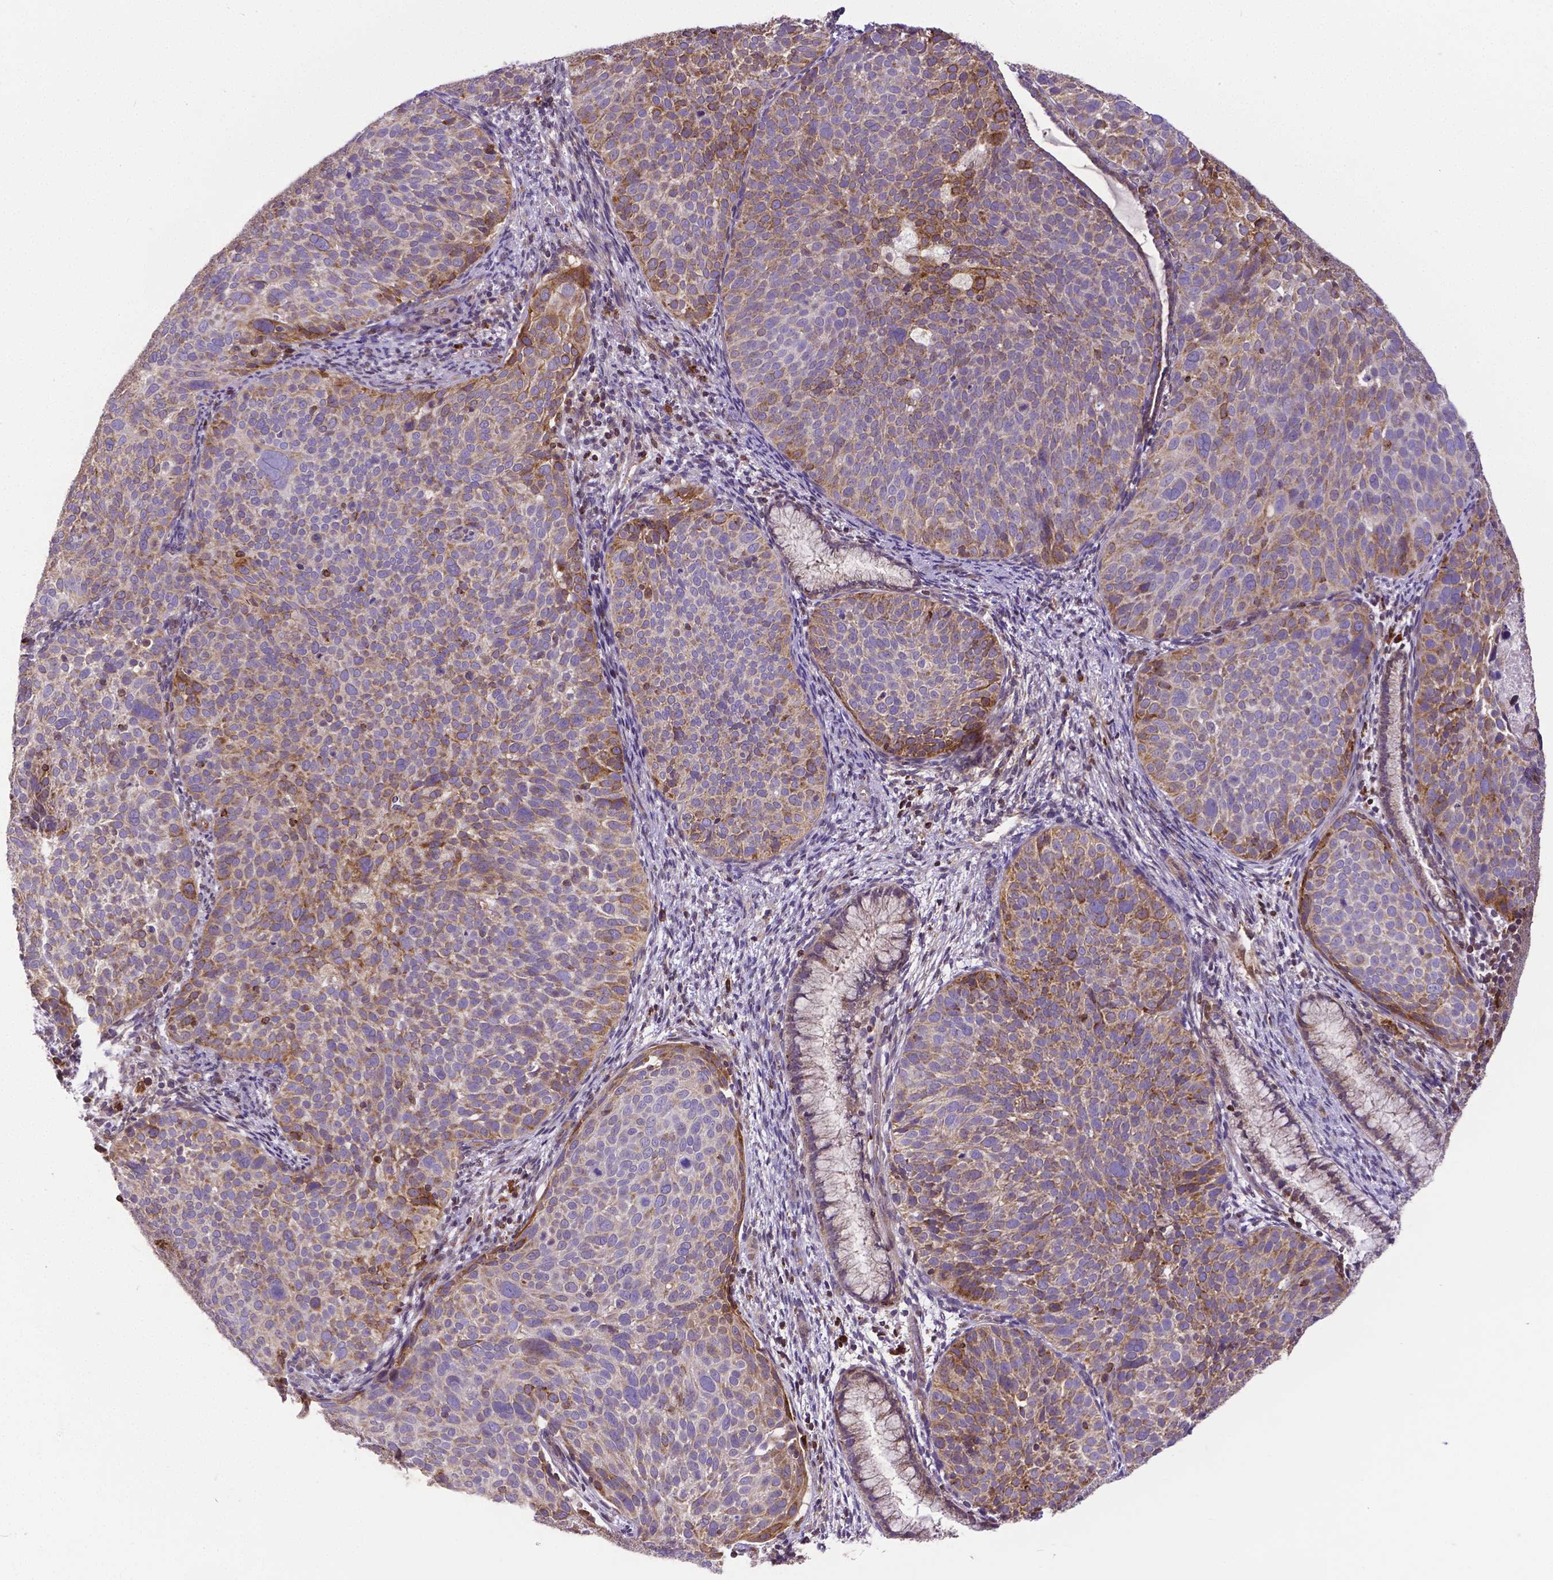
{"staining": {"intensity": "moderate", "quantity": "25%-75%", "location": "cytoplasmic/membranous"}, "tissue": "cervical cancer", "cell_type": "Tumor cells", "image_type": "cancer", "snomed": [{"axis": "morphology", "description": "Squamous cell carcinoma, NOS"}, {"axis": "topography", "description": "Cervix"}], "caption": "A brown stain highlights moderate cytoplasmic/membranous positivity of a protein in cervical cancer (squamous cell carcinoma) tumor cells.", "gene": "MCL1", "patient": {"sex": "female", "age": 39}}